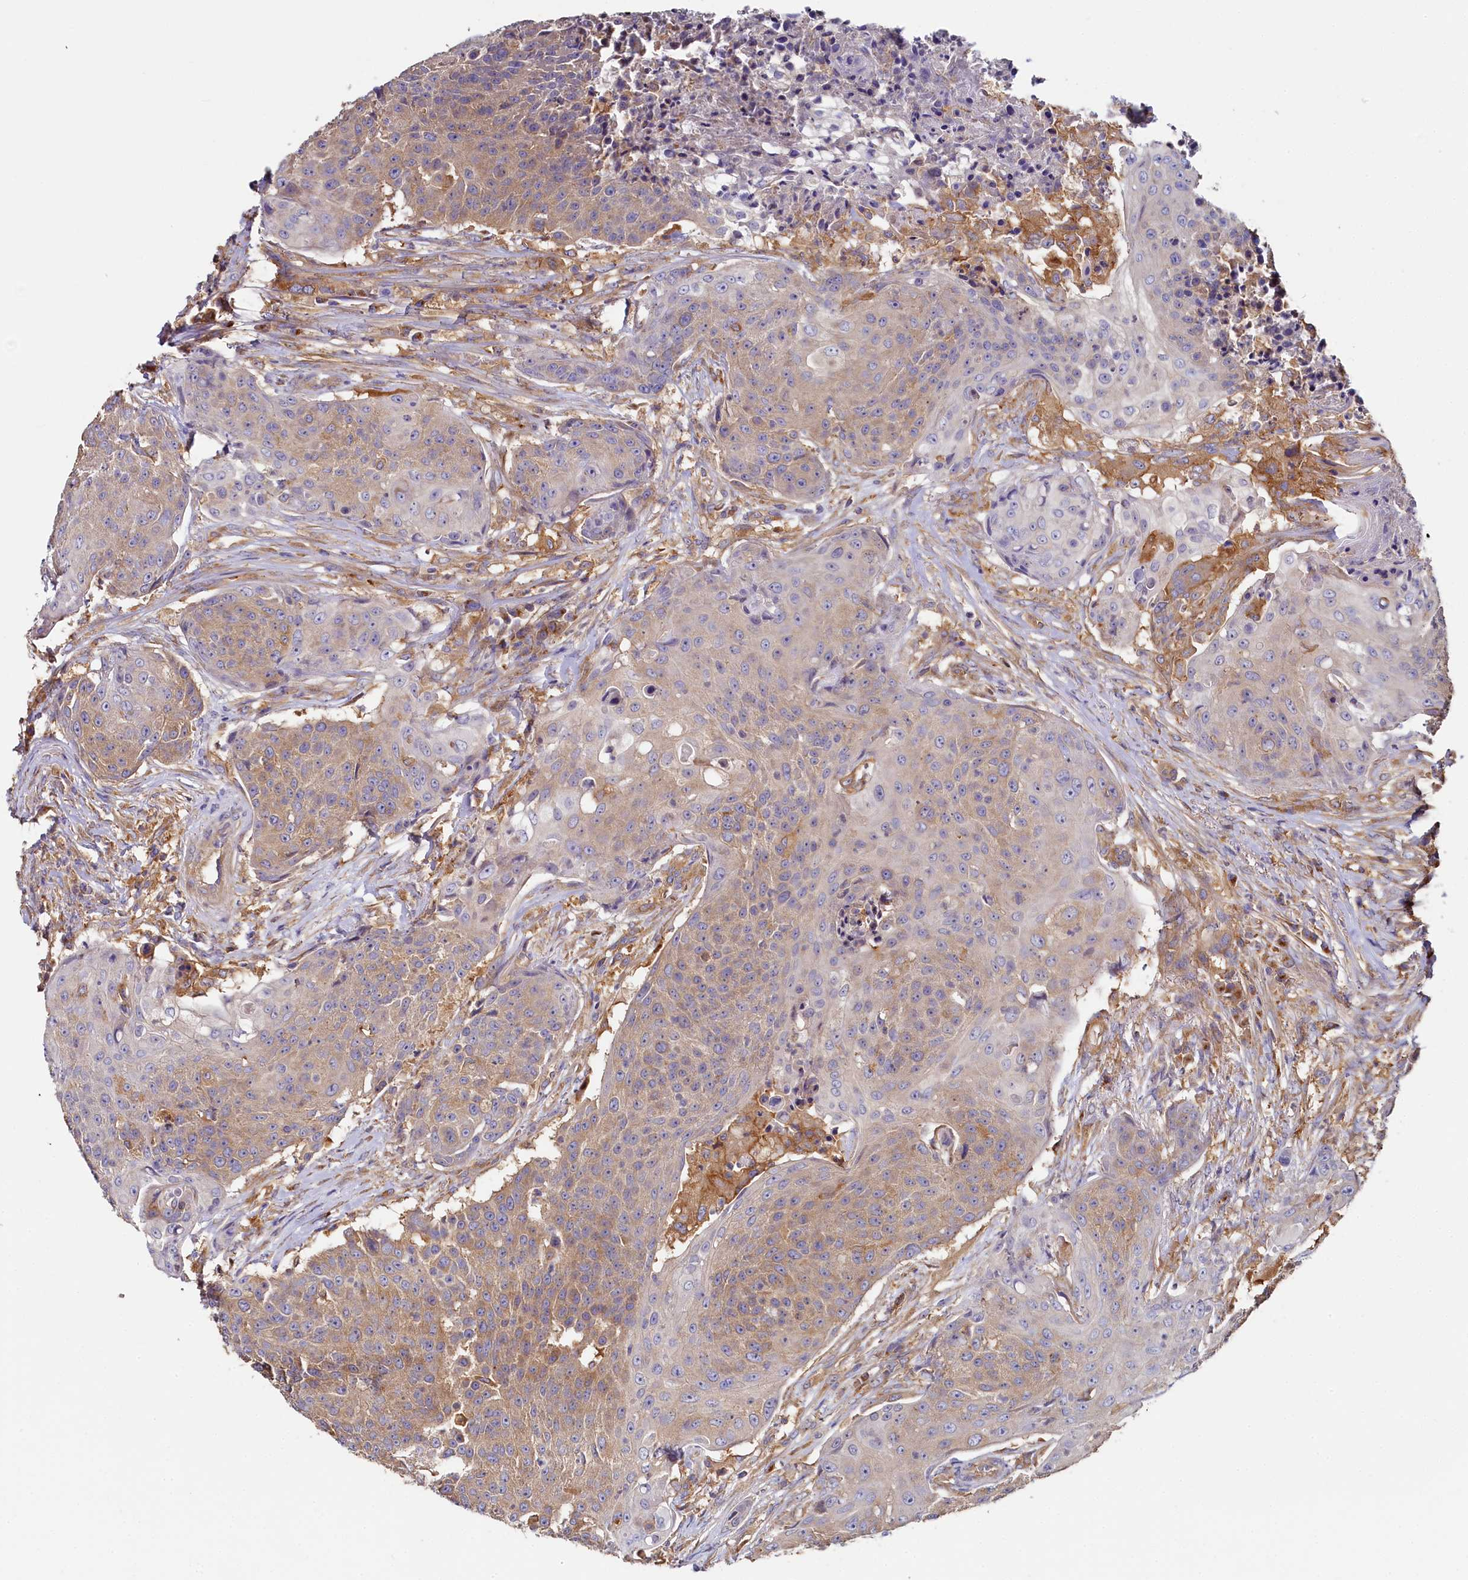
{"staining": {"intensity": "weak", "quantity": "25%-75%", "location": "cytoplasmic/membranous"}, "tissue": "urothelial cancer", "cell_type": "Tumor cells", "image_type": "cancer", "snomed": [{"axis": "morphology", "description": "Urothelial carcinoma, High grade"}, {"axis": "topography", "description": "Urinary bladder"}], "caption": "Weak cytoplasmic/membranous staining is present in about 25%-75% of tumor cells in urothelial cancer. (DAB IHC, brown staining for protein, blue staining for nuclei).", "gene": "PPIP5K1", "patient": {"sex": "female", "age": 63}}